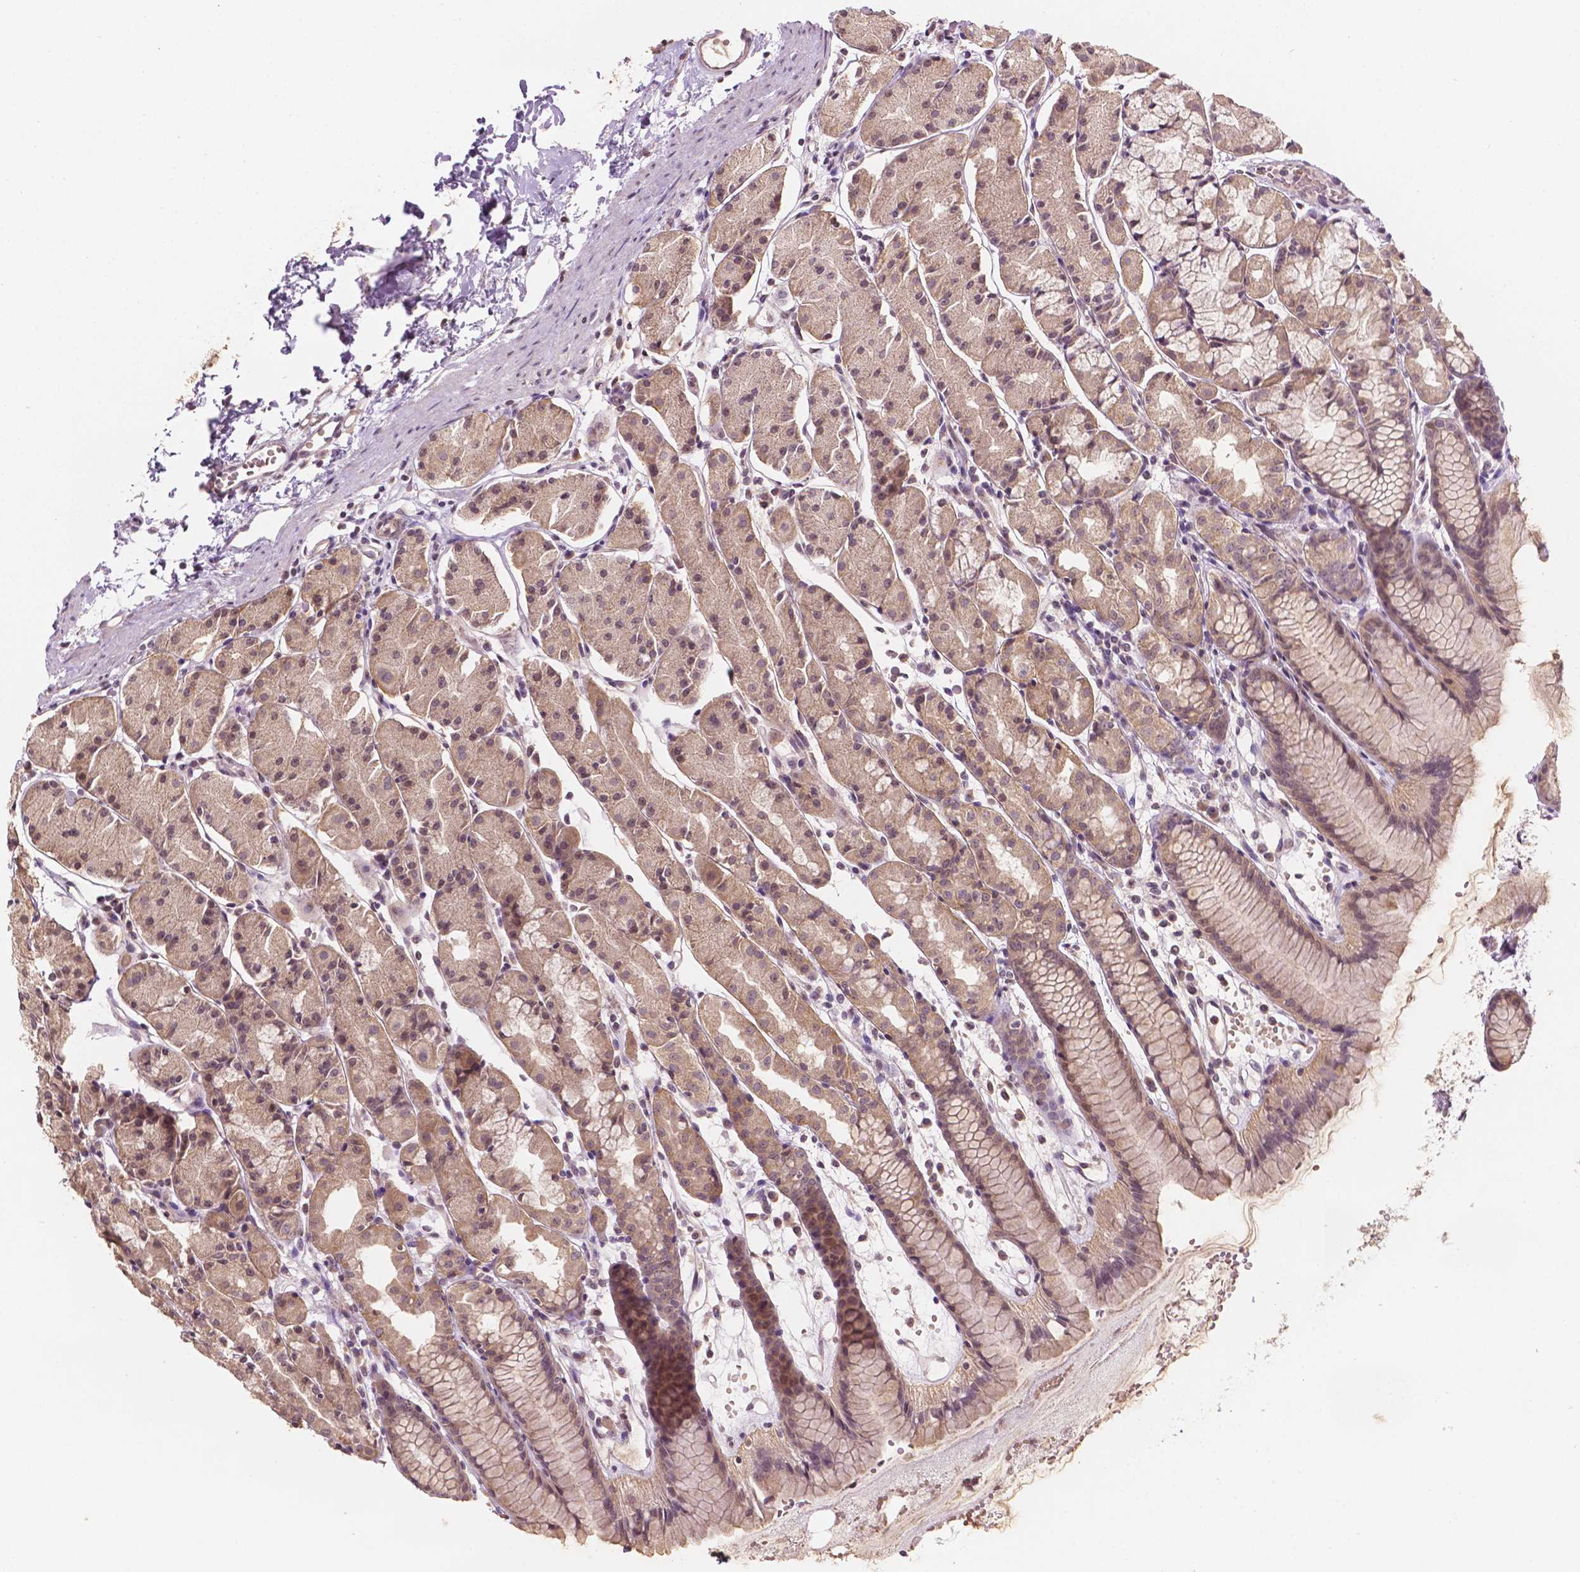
{"staining": {"intensity": "weak", "quantity": ">75%", "location": "cytoplasmic/membranous"}, "tissue": "stomach", "cell_type": "Glandular cells", "image_type": "normal", "snomed": [{"axis": "morphology", "description": "Normal tissue, NOS"}, {"axis": "topography", "description": "Stomach, upper"}], "caption": "Immunohistochemical staining of normal stomach reveals >75% levels of weak cytoplasmic/membranous protein positivity in approximately >75% of glandular cells.", "gene": "NOS1AP", "patient": {"sex": "male", "age": 47}}